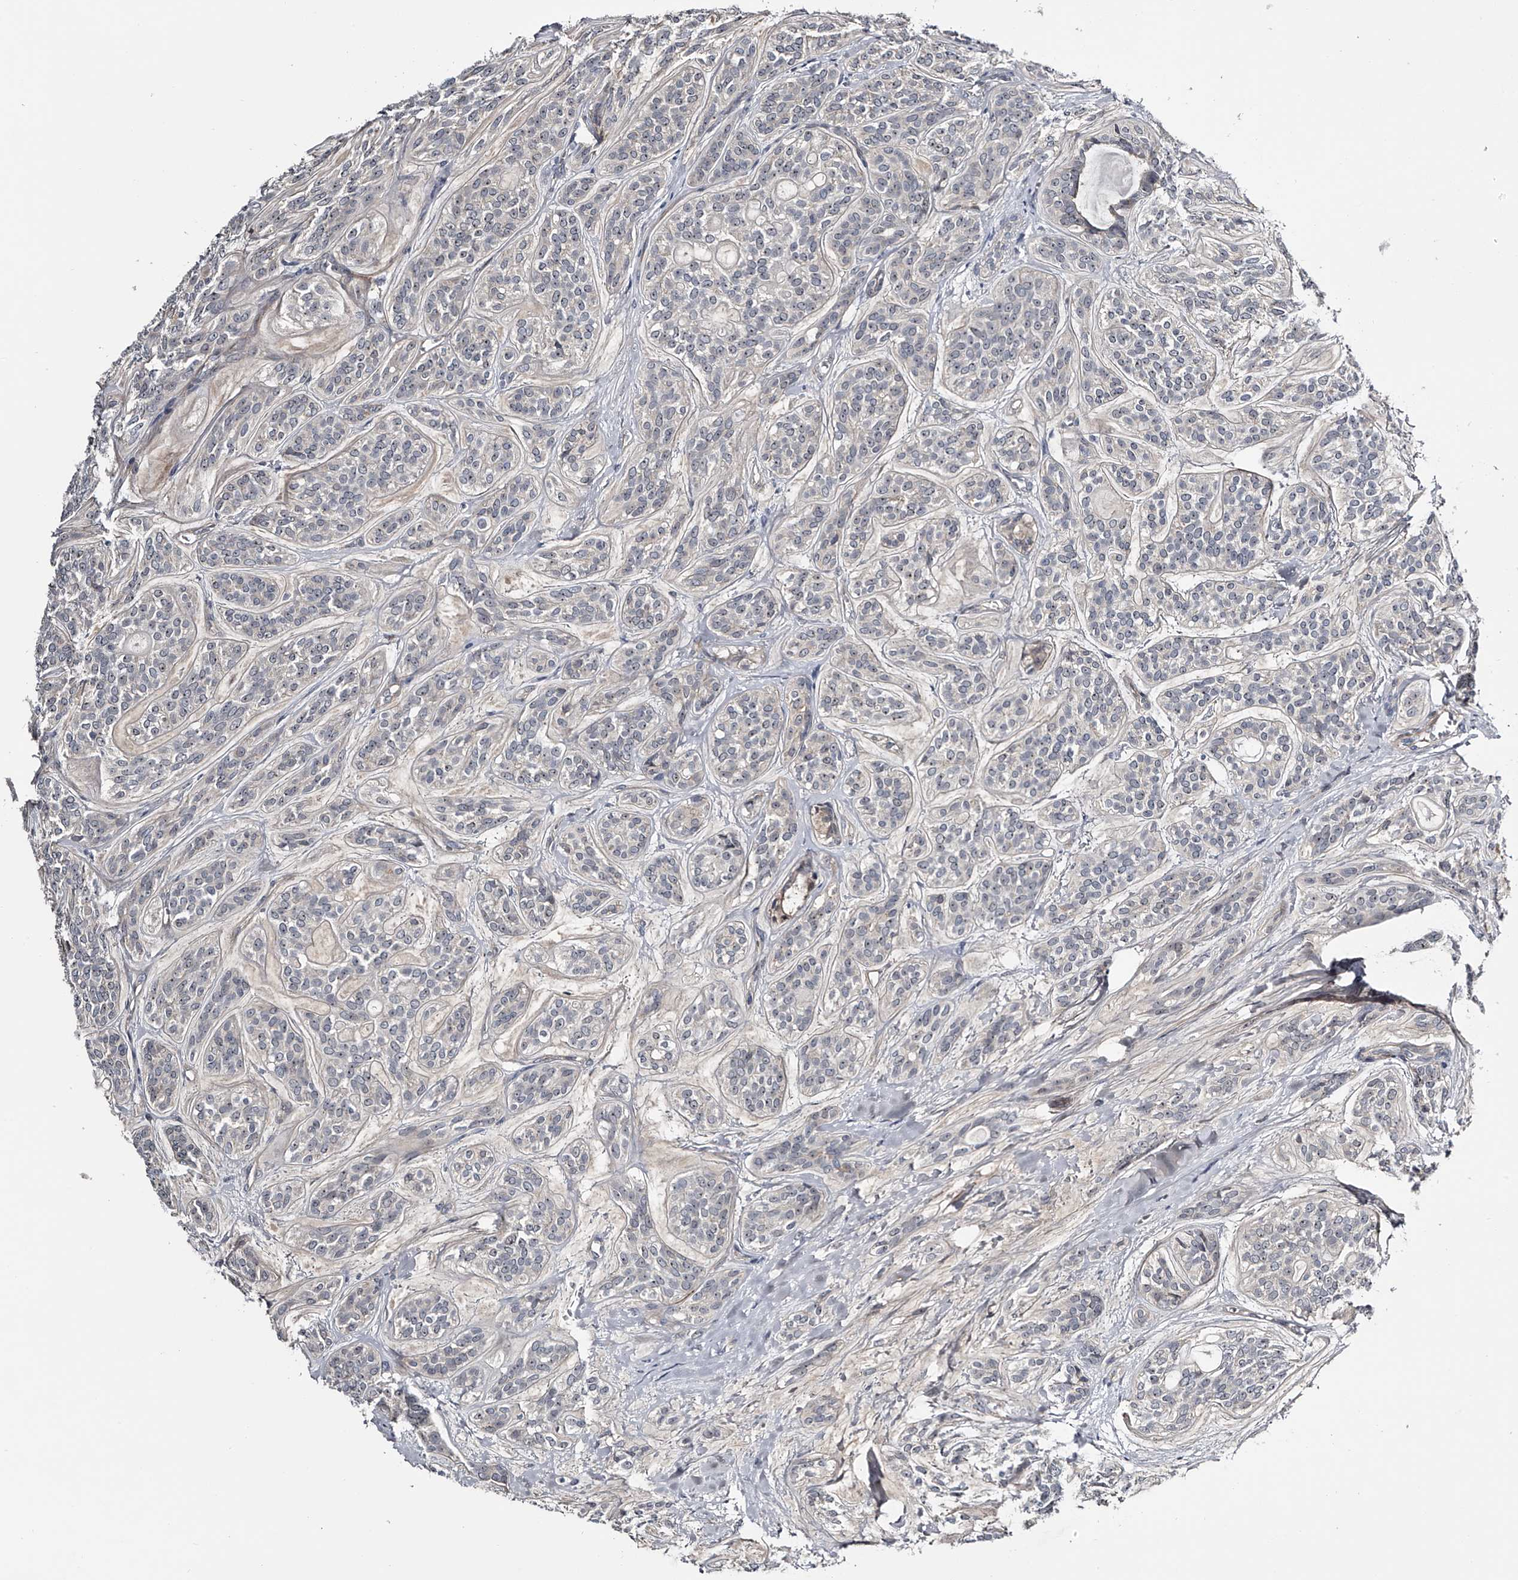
{"staining": {"intensity": "weak", "quantity": "25%-75%", "location": "nuclear"}, "tissue": "head and neck cancer", "cell_type": "Tumor cells", "image_type": "cancer", "snomed": [{"axis": "morphology", "description": "Adenocarcinoma, NOS"}, {"axis": "topography", "description": "Head-Neck"}], "caption": "An IHC photomicrograph of neoplastic tissue is shown. Protein staining in brown highlights weak nuclear positivity in head and neck adenocarcinoma within tumor cells.", "gene": "MDN1", "patient": {"sex": "male", "age": 66}}